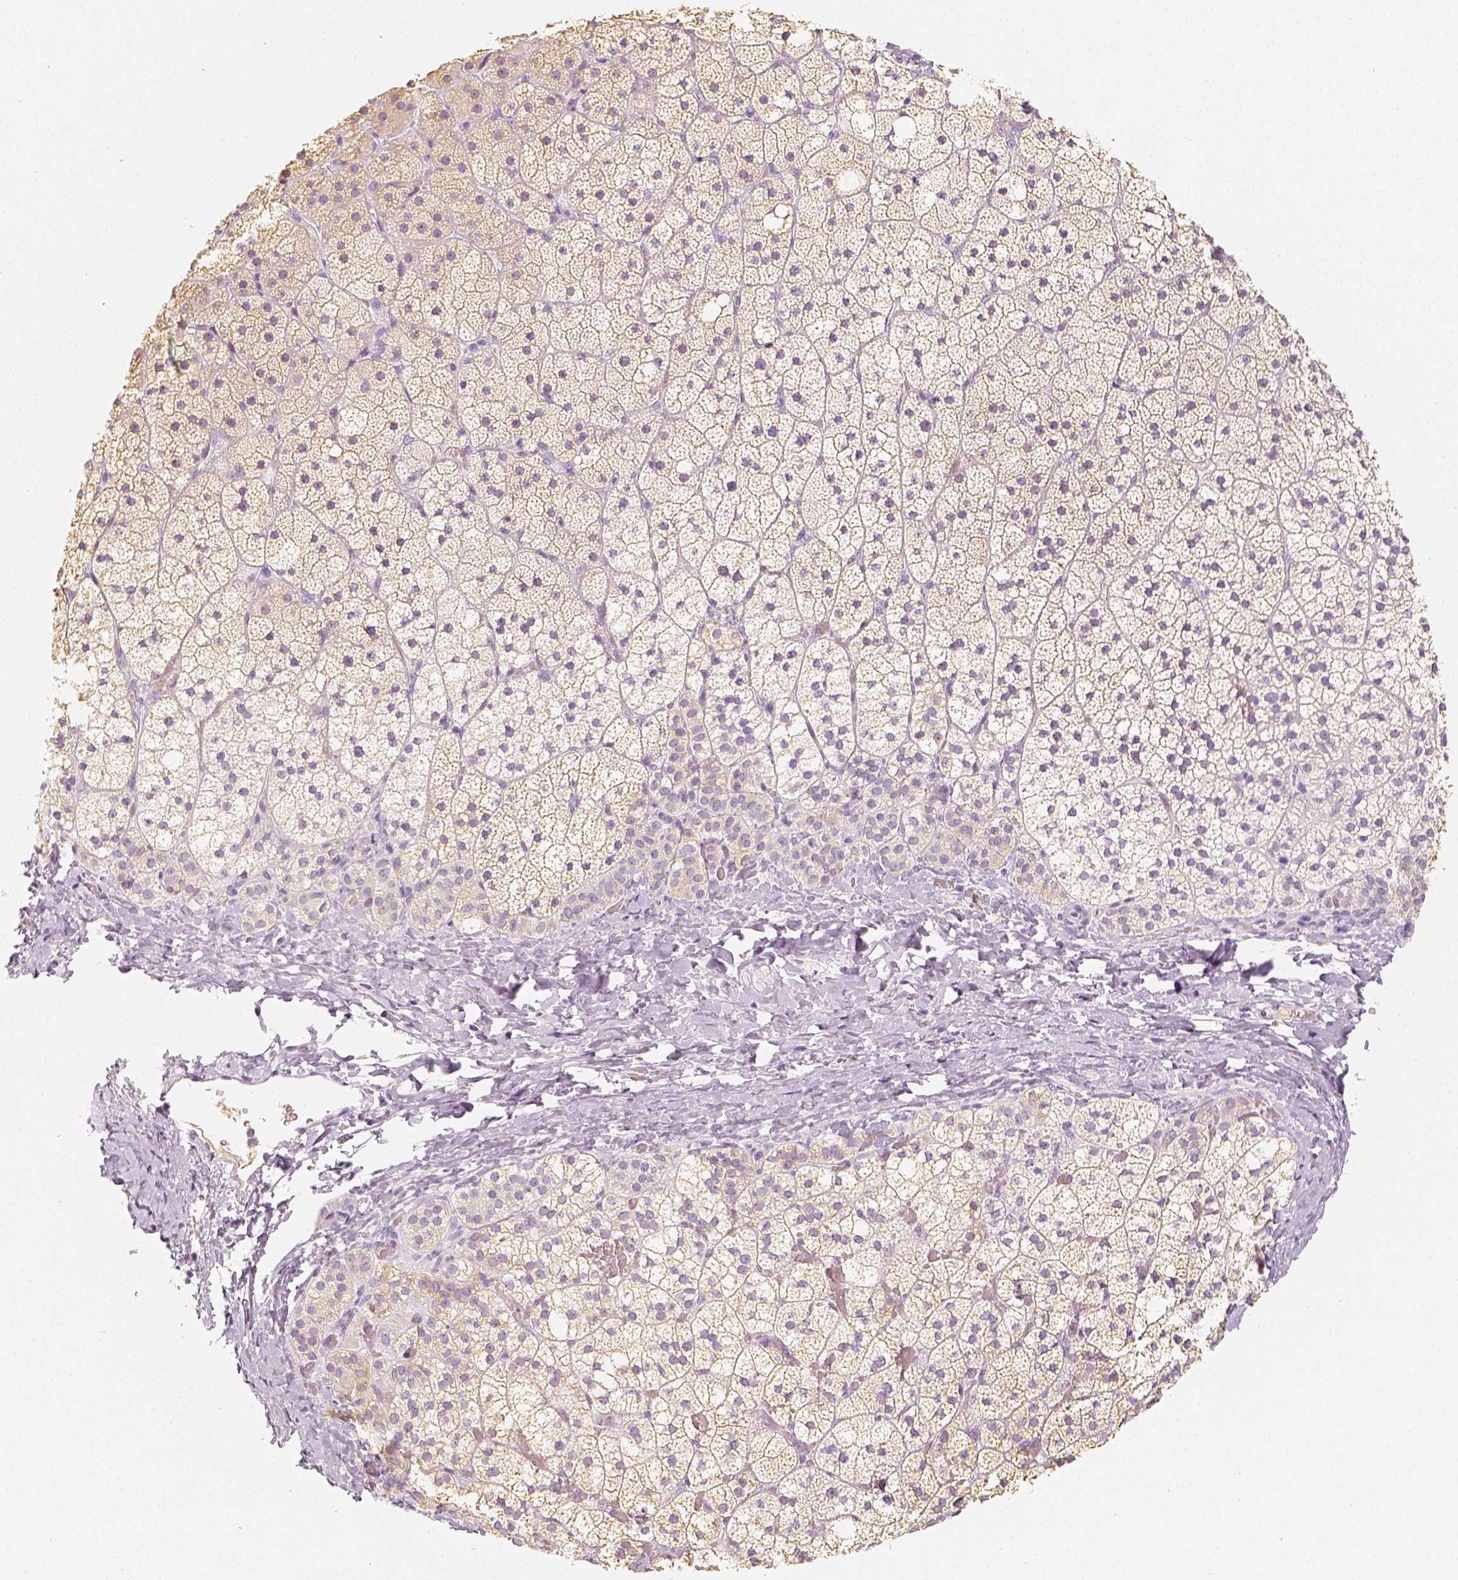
{"staining": {"intensity": "weak", "quantity": "25%-75%", "location": "cytoplasmic/membranous"}, "tissue": "adrenal gland", "cell_type": "Glandular cells", "image_type": "normal", "snomed": [{"axis": "morphology", "description": "Normal tissue, NOS"}, {"axis": "topography", "description": "Adrenal gland"}], "caption": "Immunohistochemistry micrograph of unremarkable adrenal gland: human adrenal gland stained using immunohistochemistry (IHC) demonstrates low levels of weak protein expression localized specifically in the cytoplasmic/membranous of glandular cells, appearing as a cytoplasmic/membranous brown color.", "gene": "NECAB2", "patient": {"sex": "male", "age": 53}}